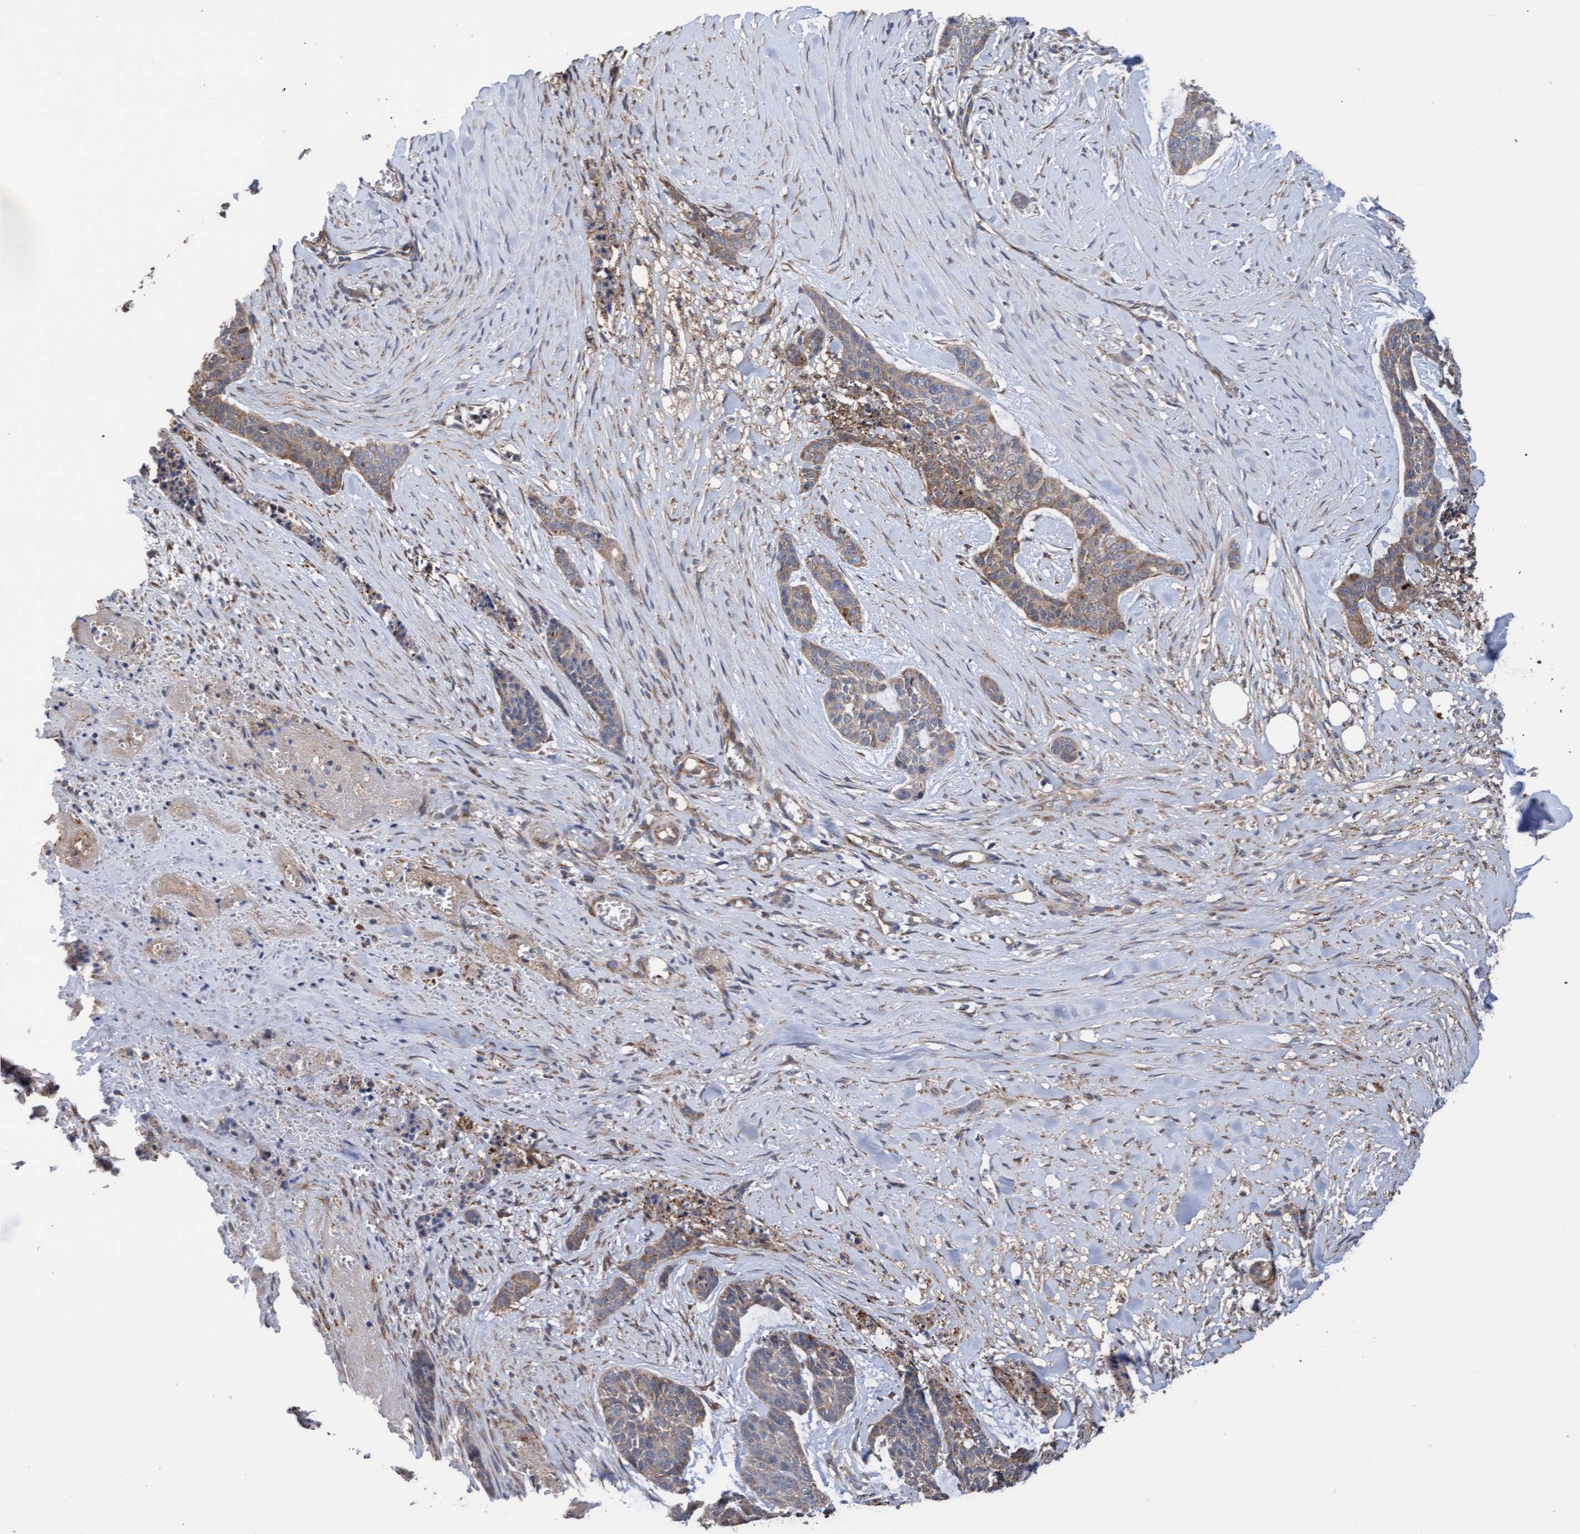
{"staining": {"intensity": "weak", "quantity": "25%-75%", "location": "cytoplasmic/membranous"}, "tissue": "skin cancer", "cell_type": "Tumor cells", "image_type": "cancer", "snomed": [{"axis": "morphology", "description": "Basal cell carcinoma"}, {"axis": "topography", "description": "Skin"}], "caption": "An image showing weak cytoplasmic/membranous staining in approximately 25%-75% of tumor cells in skin cancer (basal cell carcinoma), as visualized by brown immunohistochemical staining.", "gene": "ITFG1", "patient": {"sex": "female", "age": 64}}